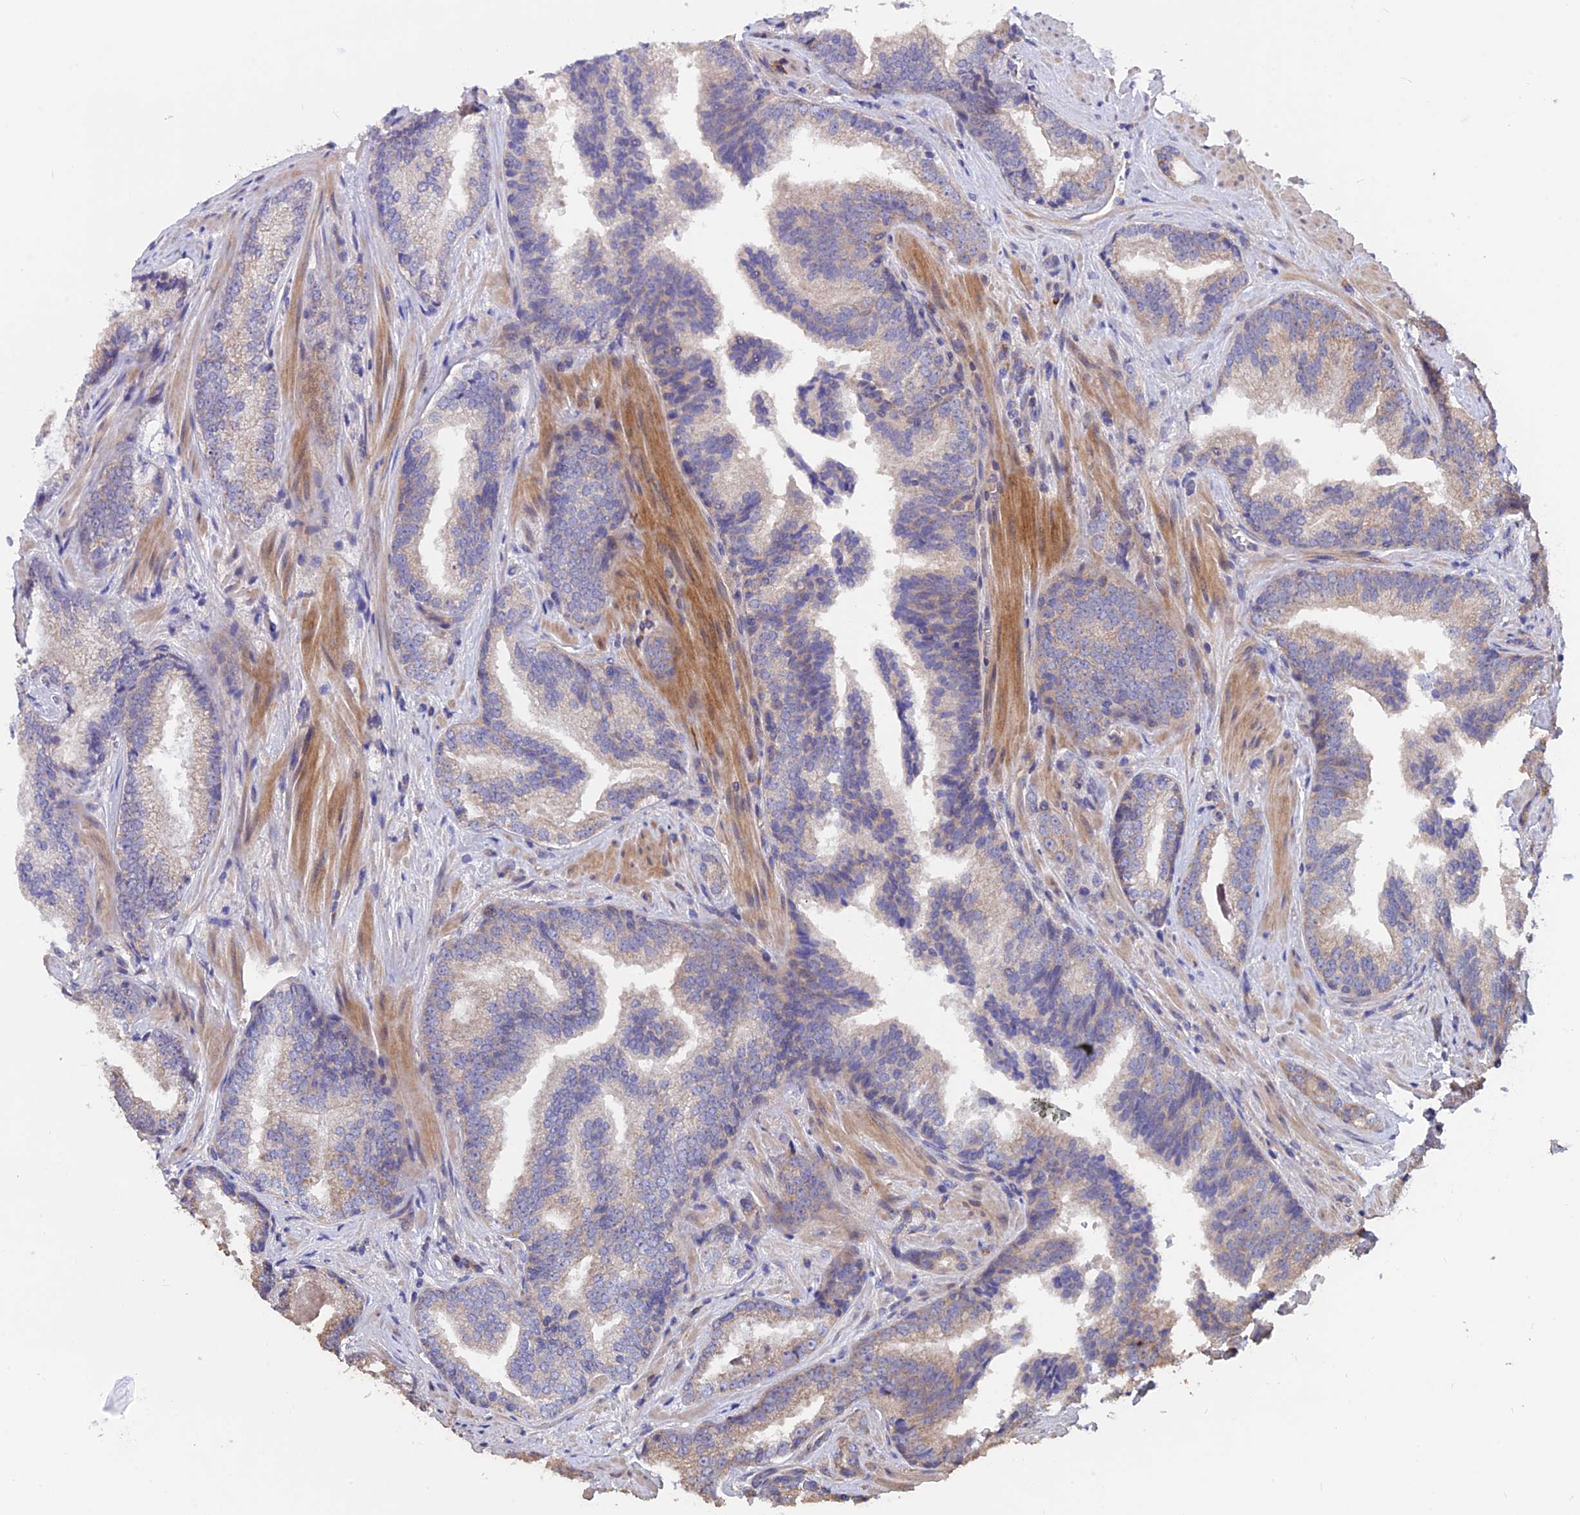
{"staining": {"intensity": "weak", "quantity": "<25%", "location": "cytoplasmic/membranous"}, "tissue": "prostate cancer", "cell_type": "Tumor cells", "image_type": "cancer", "snomed": [{"axis": "morphology", "description": "Adenocarcinoma, High grade"}, {"axis": "topography", "description": "Prostate"}], "caption": "IHC of prostate cancer (high-grade adenocarcinoma) shows no staining in tumor cells. The staining is performed using DAB (3,3'-diaminobenzidine) brown chromogen with nuclei counter-stained in using hematoxylin.", "gene": "HYCC1", "patient": {"sex": "male", "age": 63}}